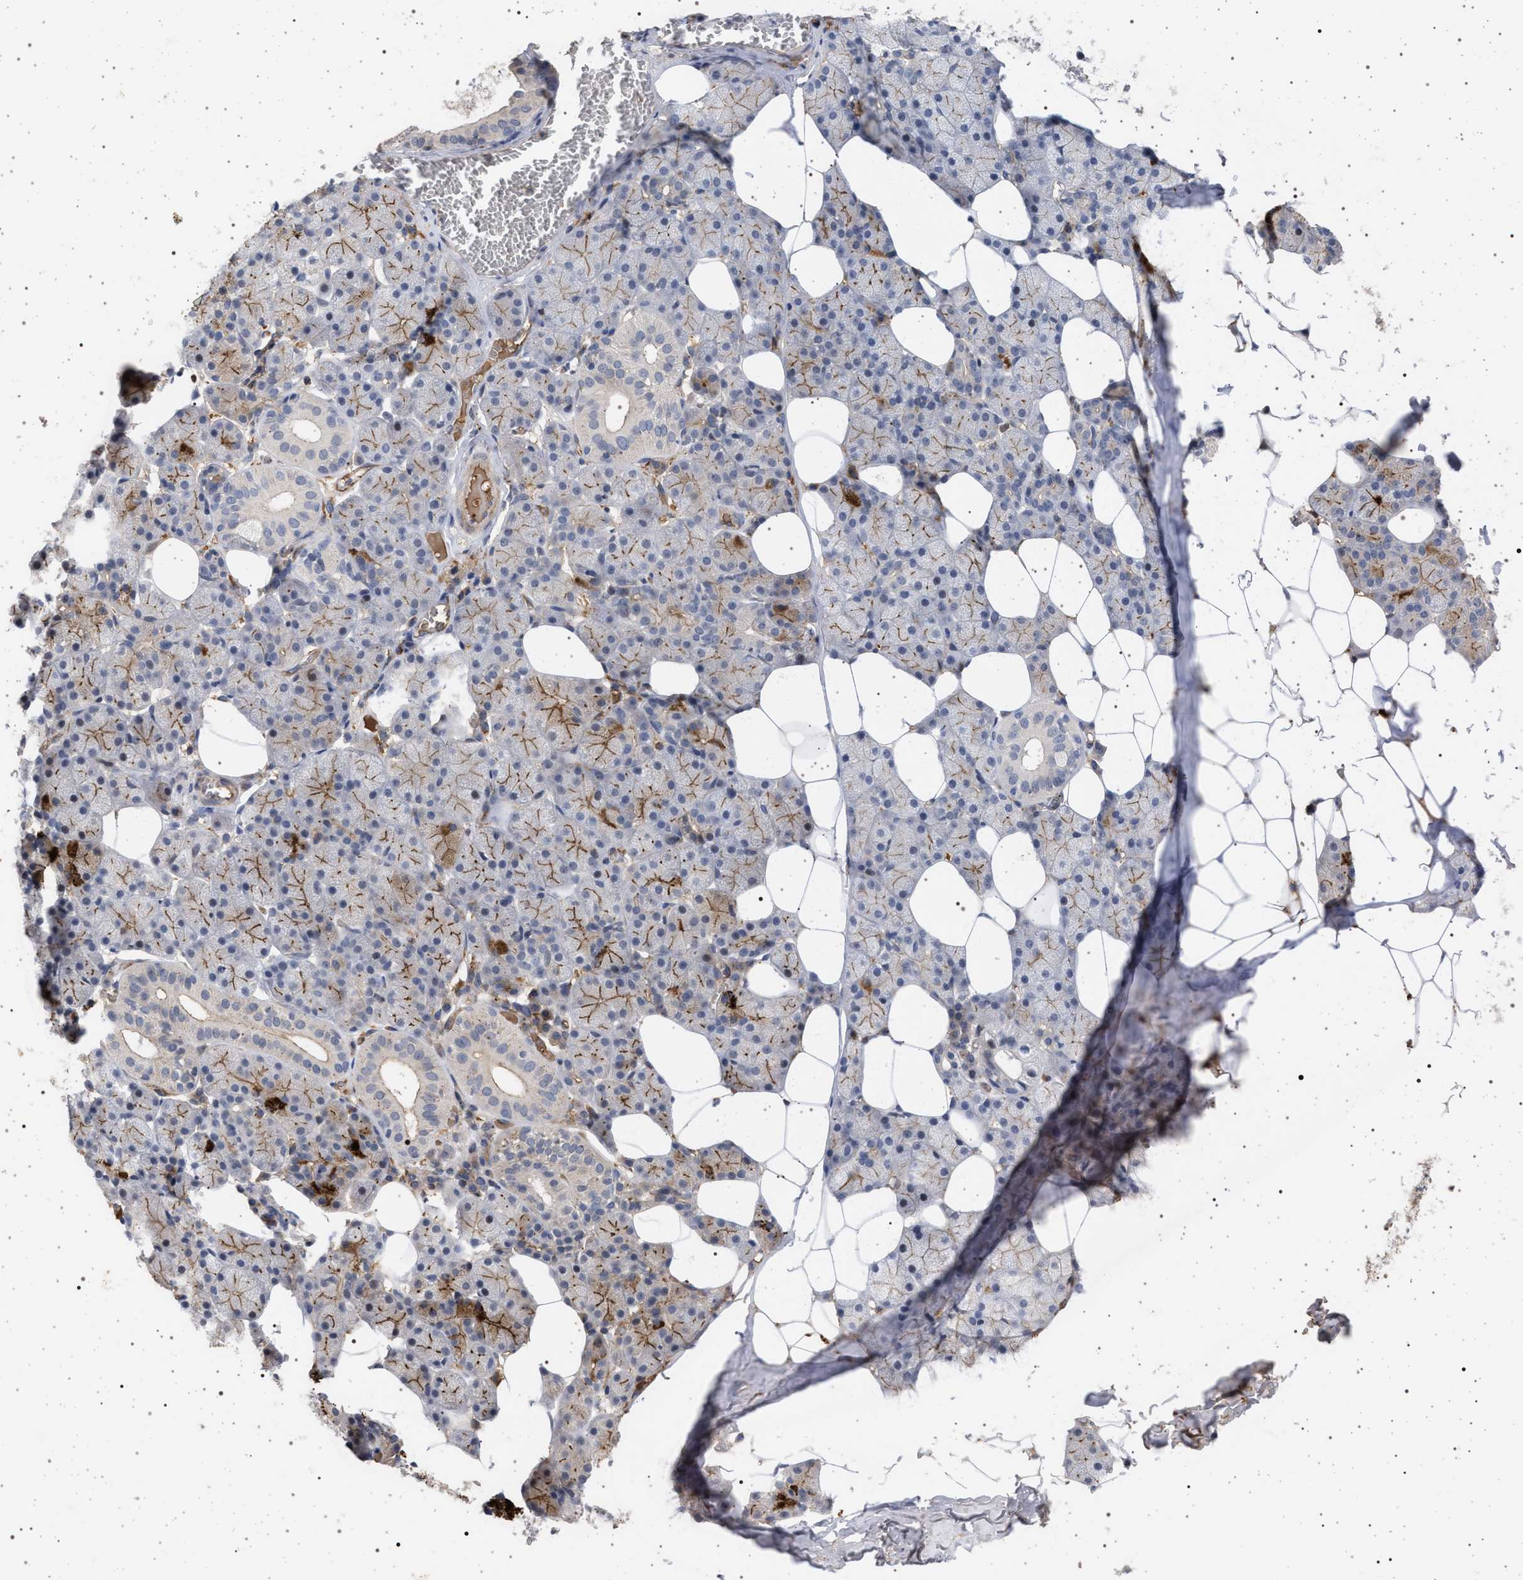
{"staining": {"intensity": "moderate", "quantity": "25%-75%", "location": "cytoplasmic/membranous"}, "tissue": "salivary gland", "cell_type": "Glandular cells", "image_type": "normal", "snomed": [{"axis": "morphology", "description": "Normal tissue, NOS"}, {"axis": "topography", "description": "Salivary gland"}], "caption": "Salivary gland stained for a protein (brown) shows moderate cytoplasmic/membranous positive staining in about 25%-75% of glandular cells.", "gene": "RBM48", "patient": {"sex": "female", "age": 33}}